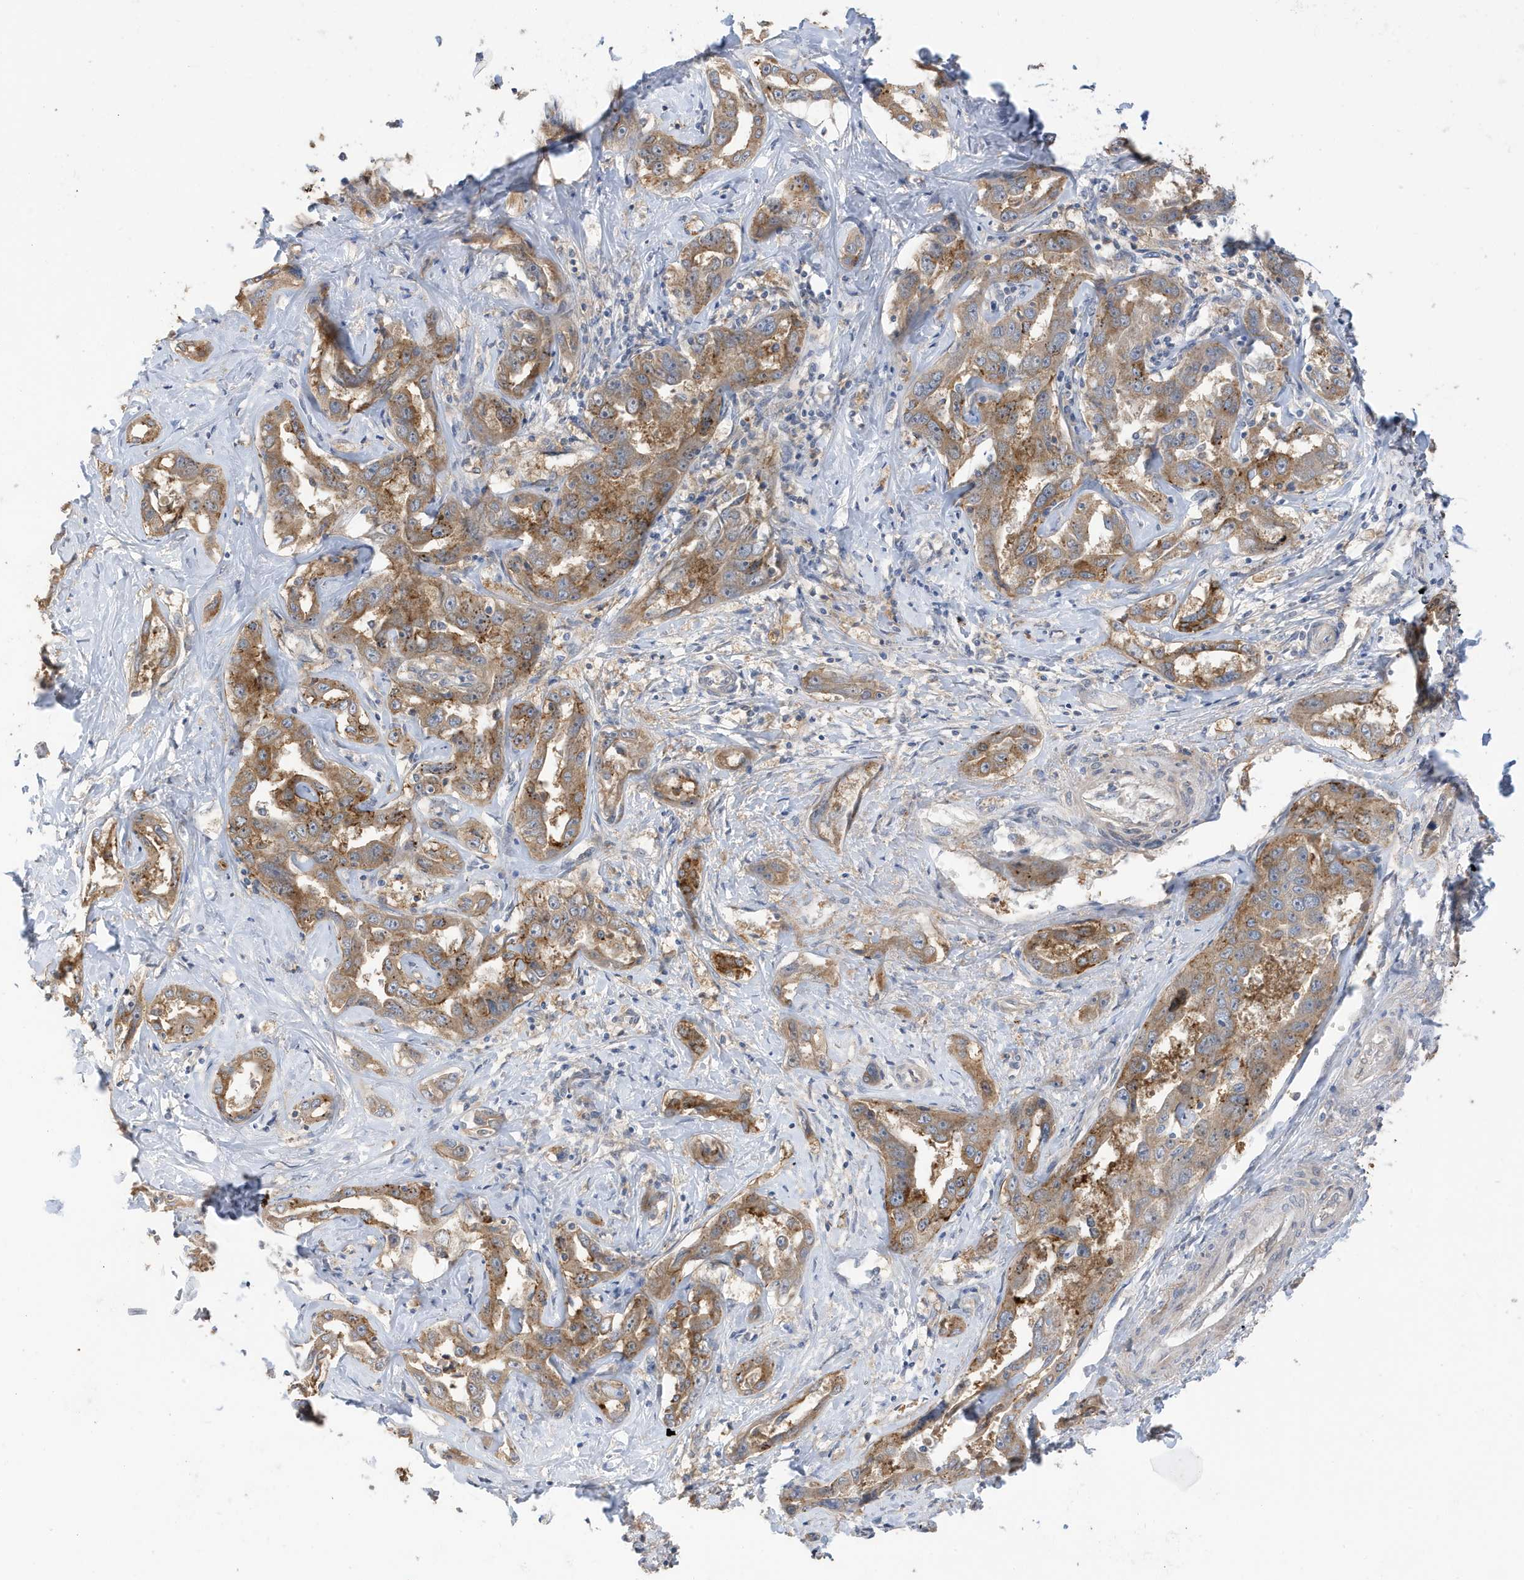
{"staining": {"intensity": "moderate", "quantity": ">75%", "location": "cytoplasmic/membranous"}, "tissue": "liver cancer", "cell_type": "Tumor cells", "image_type": "cancer", "snomed": [{"axis": "morphology", "description": "Cholangiocarcinoma"}, {"axis": "topography", "description": "Liver"}], "caption": "Liver cholangiocarcinoma tissue exhibits moderate cytoplasmic/membranous expression in about >75% of tumor cells The protein is stained brown, and the nuclei are stained in blue (DAB (3,3'-diaminobenzidine) IHC with brightfield microscopy, high magnification).", "gene": "LAPTM4A", "patient": {"sex": "male", "age": 59}}